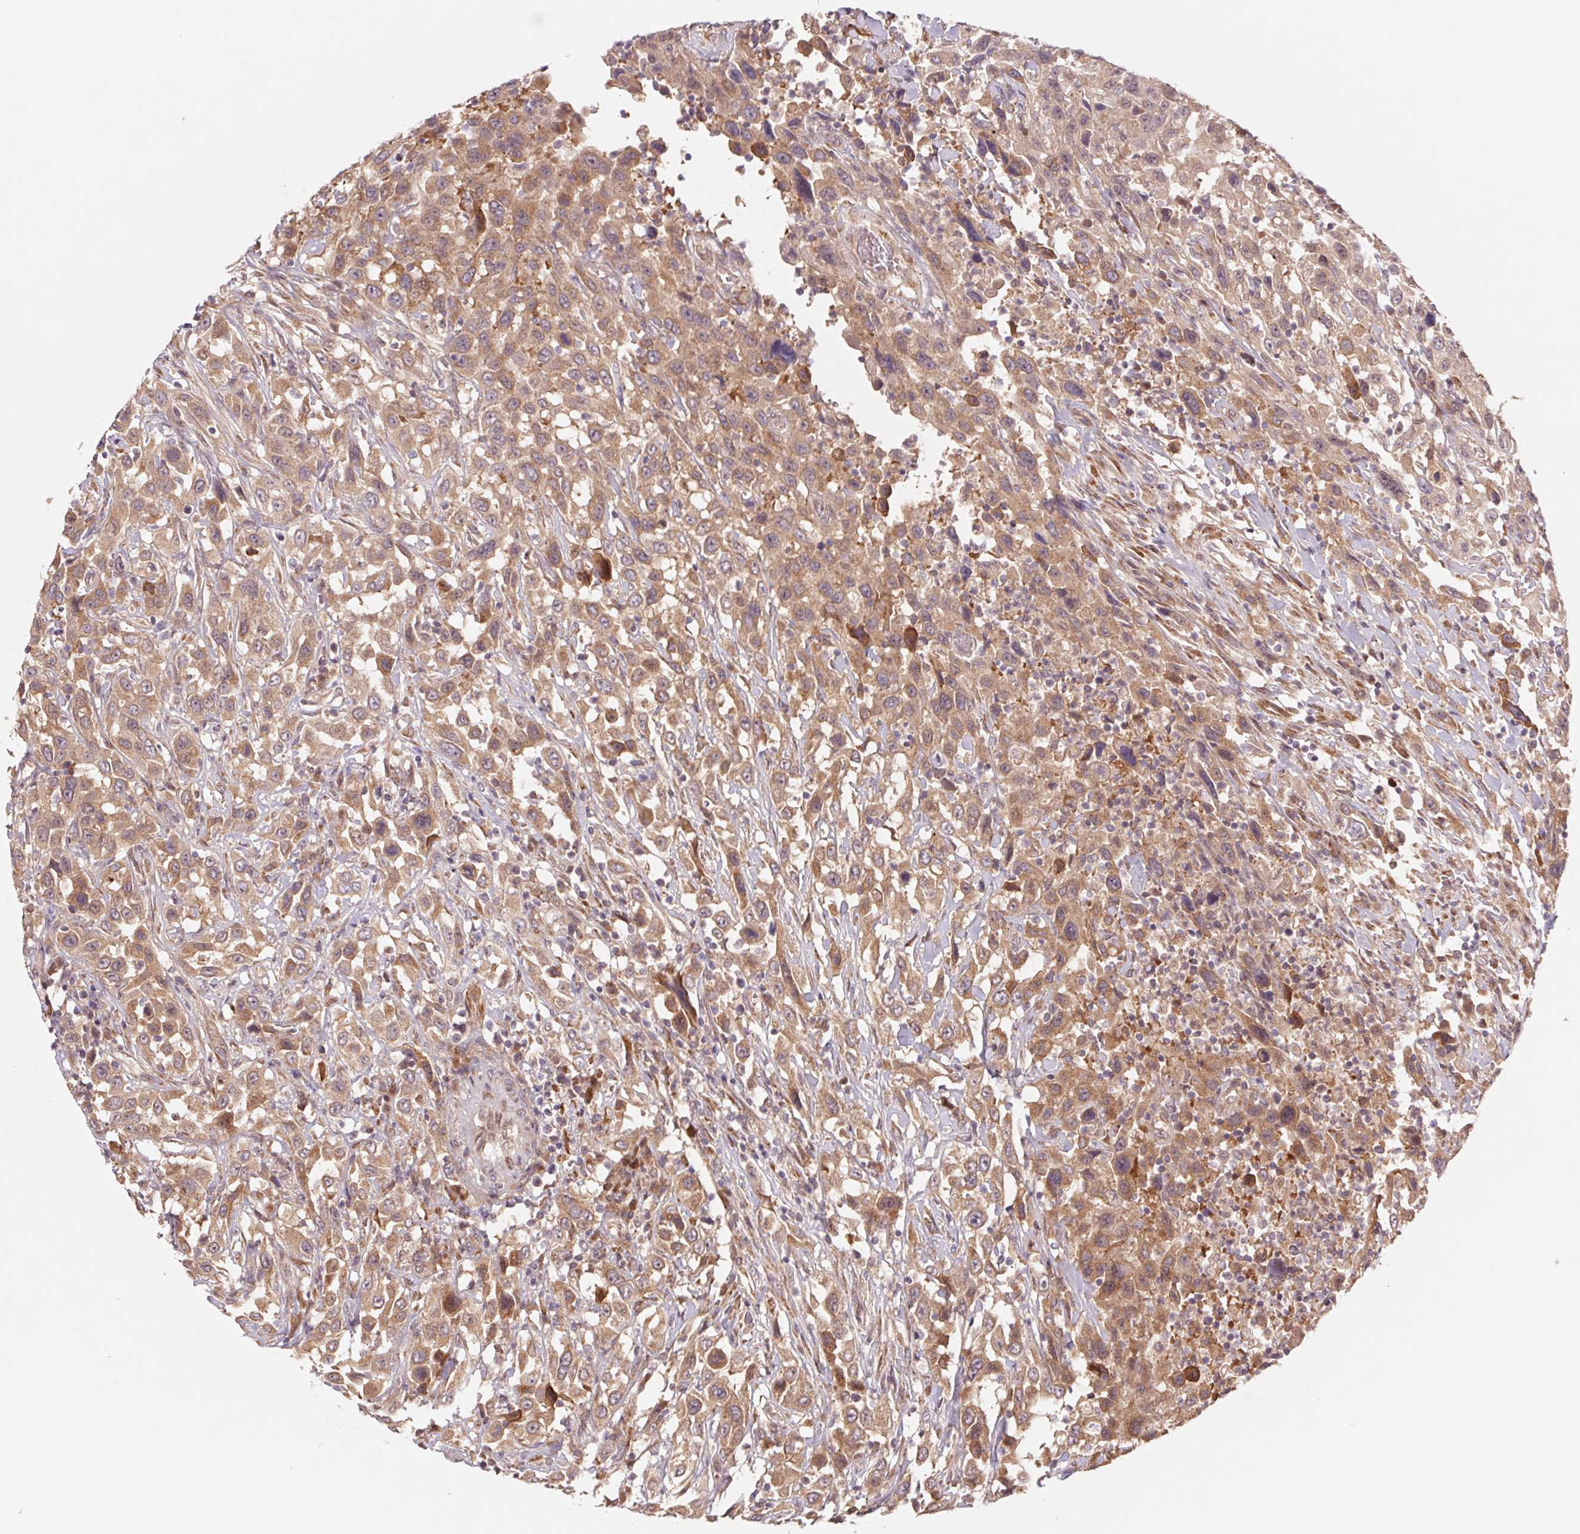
{"staining": {"intensity": "weak", "quantity": ">75%", "location": "cytoplasmic/membranous"}, "tissue": "urothelial cancer", "cell_type": "Tumor cells", "image_type": "cancer", "snomed": [{"axis": "morphology", "description": "Urothelial carcinoma, High grade"}, {"axis": "topography", "description": "Urinary bladder"}], "caption": "This image demonstrates immunohistochemistry staining of high-grade urothelial carcinoma, with low weak cytoplasmic/membranous expression in approximately >75% of tumor cells.", "gene": "RRM1", "patient": {"sex": "male", "age": 61}}